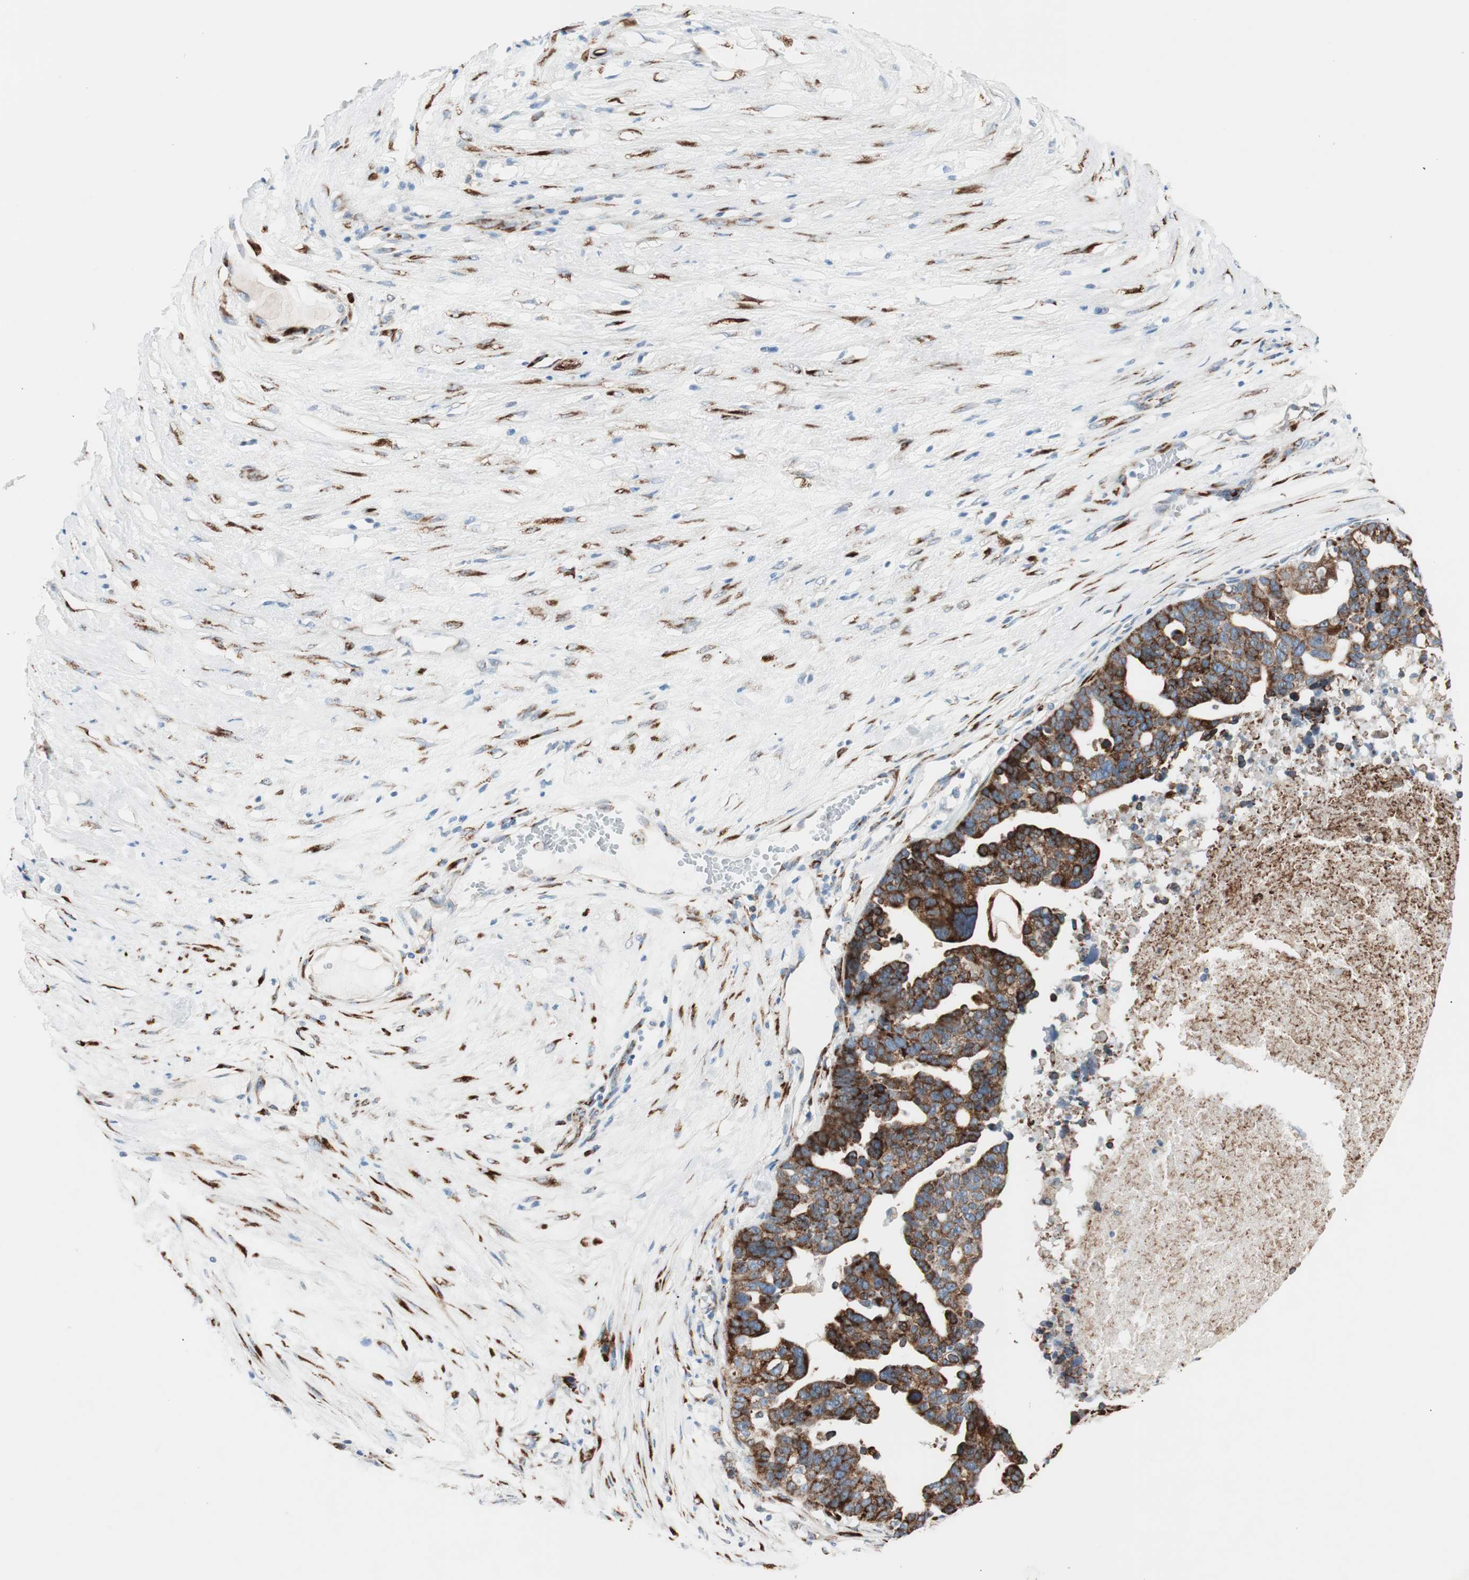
{"staining": {"intensity": "strong", "quantity": ">75%", "location": "cytoplasmic/membranous"}, "tissue": "ovarian cancer", "cell_type": "Tumor cells", "image_type": "cancer", "snomed": [{"axis": "morphology", "description": "Cystadenocarcinoma, serous, NOS"}, {"axis": "topography", "description": "Ovary"}], "caption": "This histopathology image demonstrates immunohistochemistry (IHC) staining of ovarian cancer (serous cystadenocarcinoma), with high strong cytoplasmic/membranous staining in about >75% of tumor cells.", "gene": "P4HTM", "patient": {"sex": "female", "age": 59}}